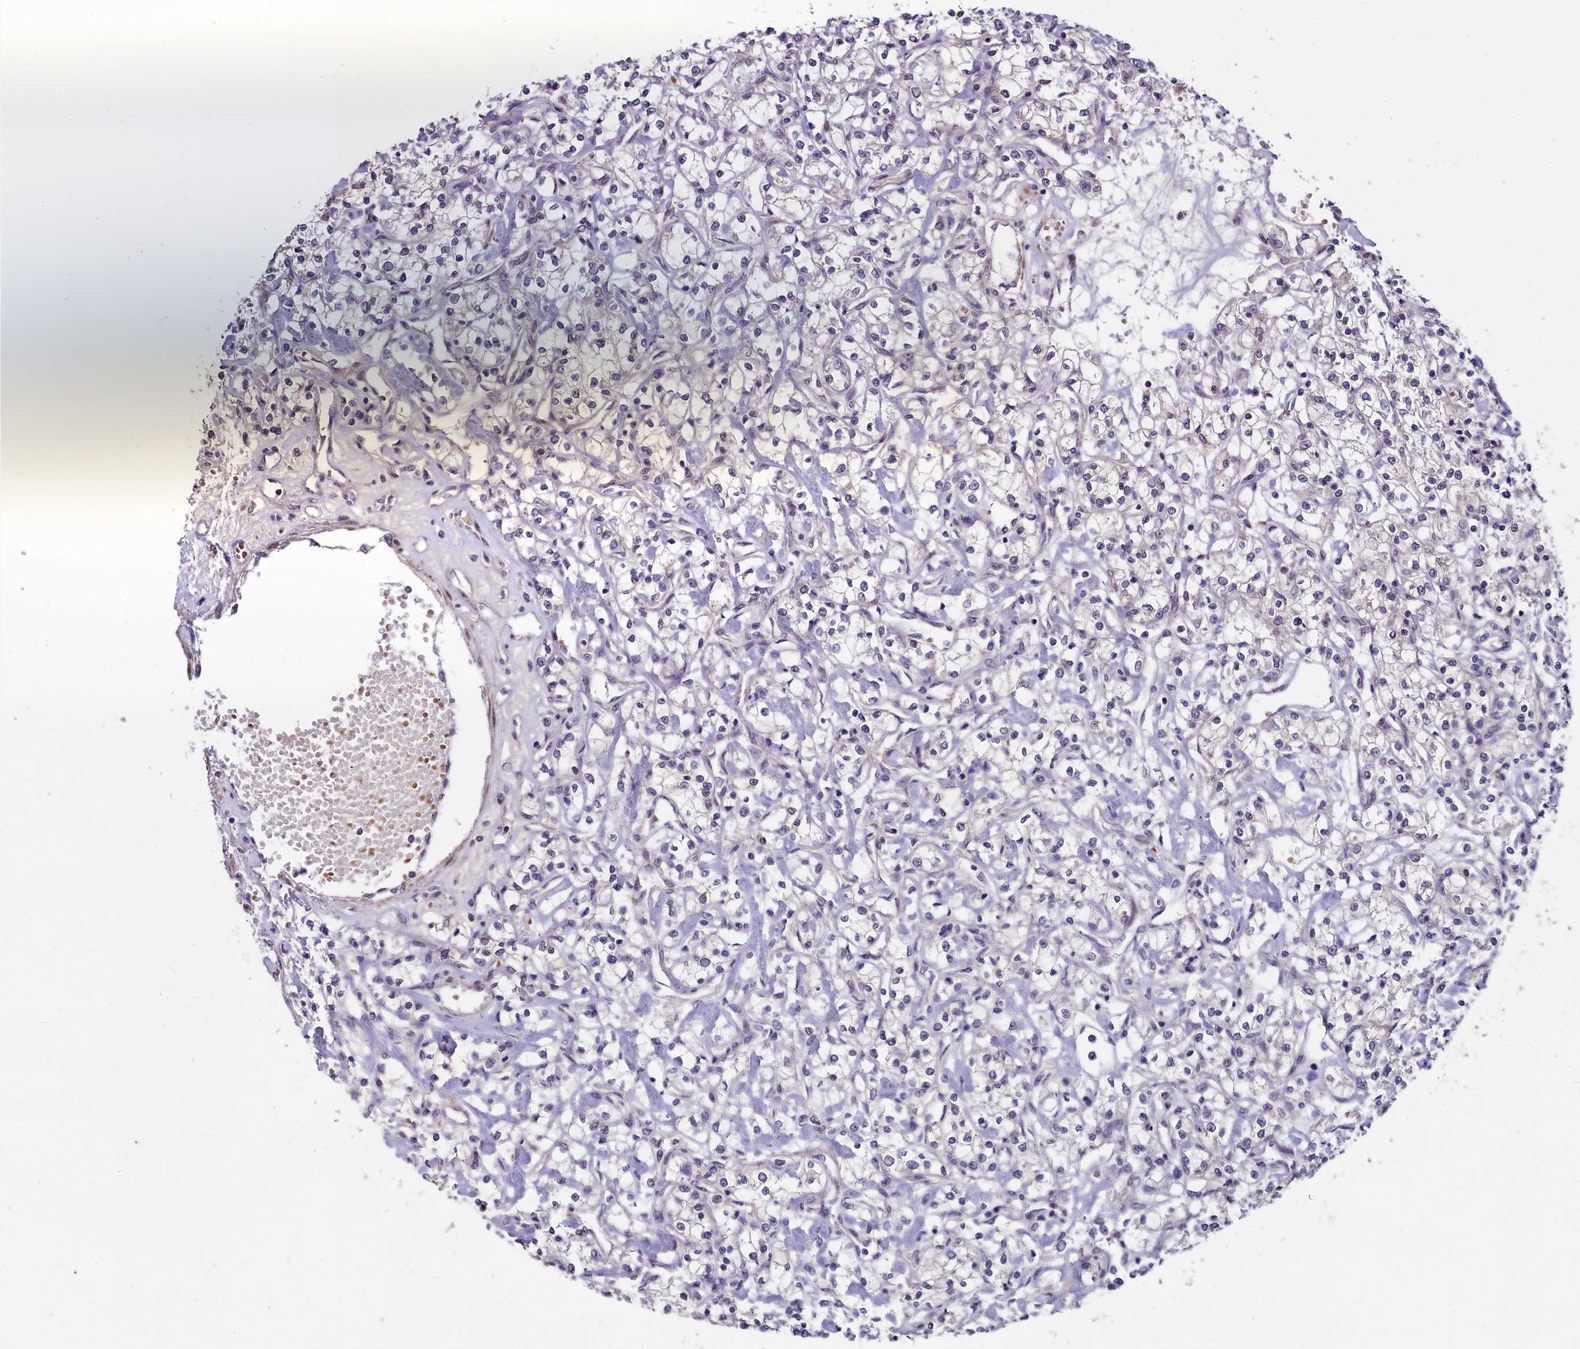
{"staining": {"intensity": "negative", "quantity": "none", "location": "none"}, "tissue": "renal cancer", "cell_type": "Tumor cells", "image_type": "cancer", "snomed": [{"axis": "morphology", "description": "Adenocarcinoma, NOS"}, {"axis": "topography", "description": "Kidney"}], "caption": "A high-resolution histopathology image shows IHC staining of renal cancer, which shows no significant positivity in tumor cells.", "gene": "SLC39A6", "patient": {"sex": "female", "age": 59}}